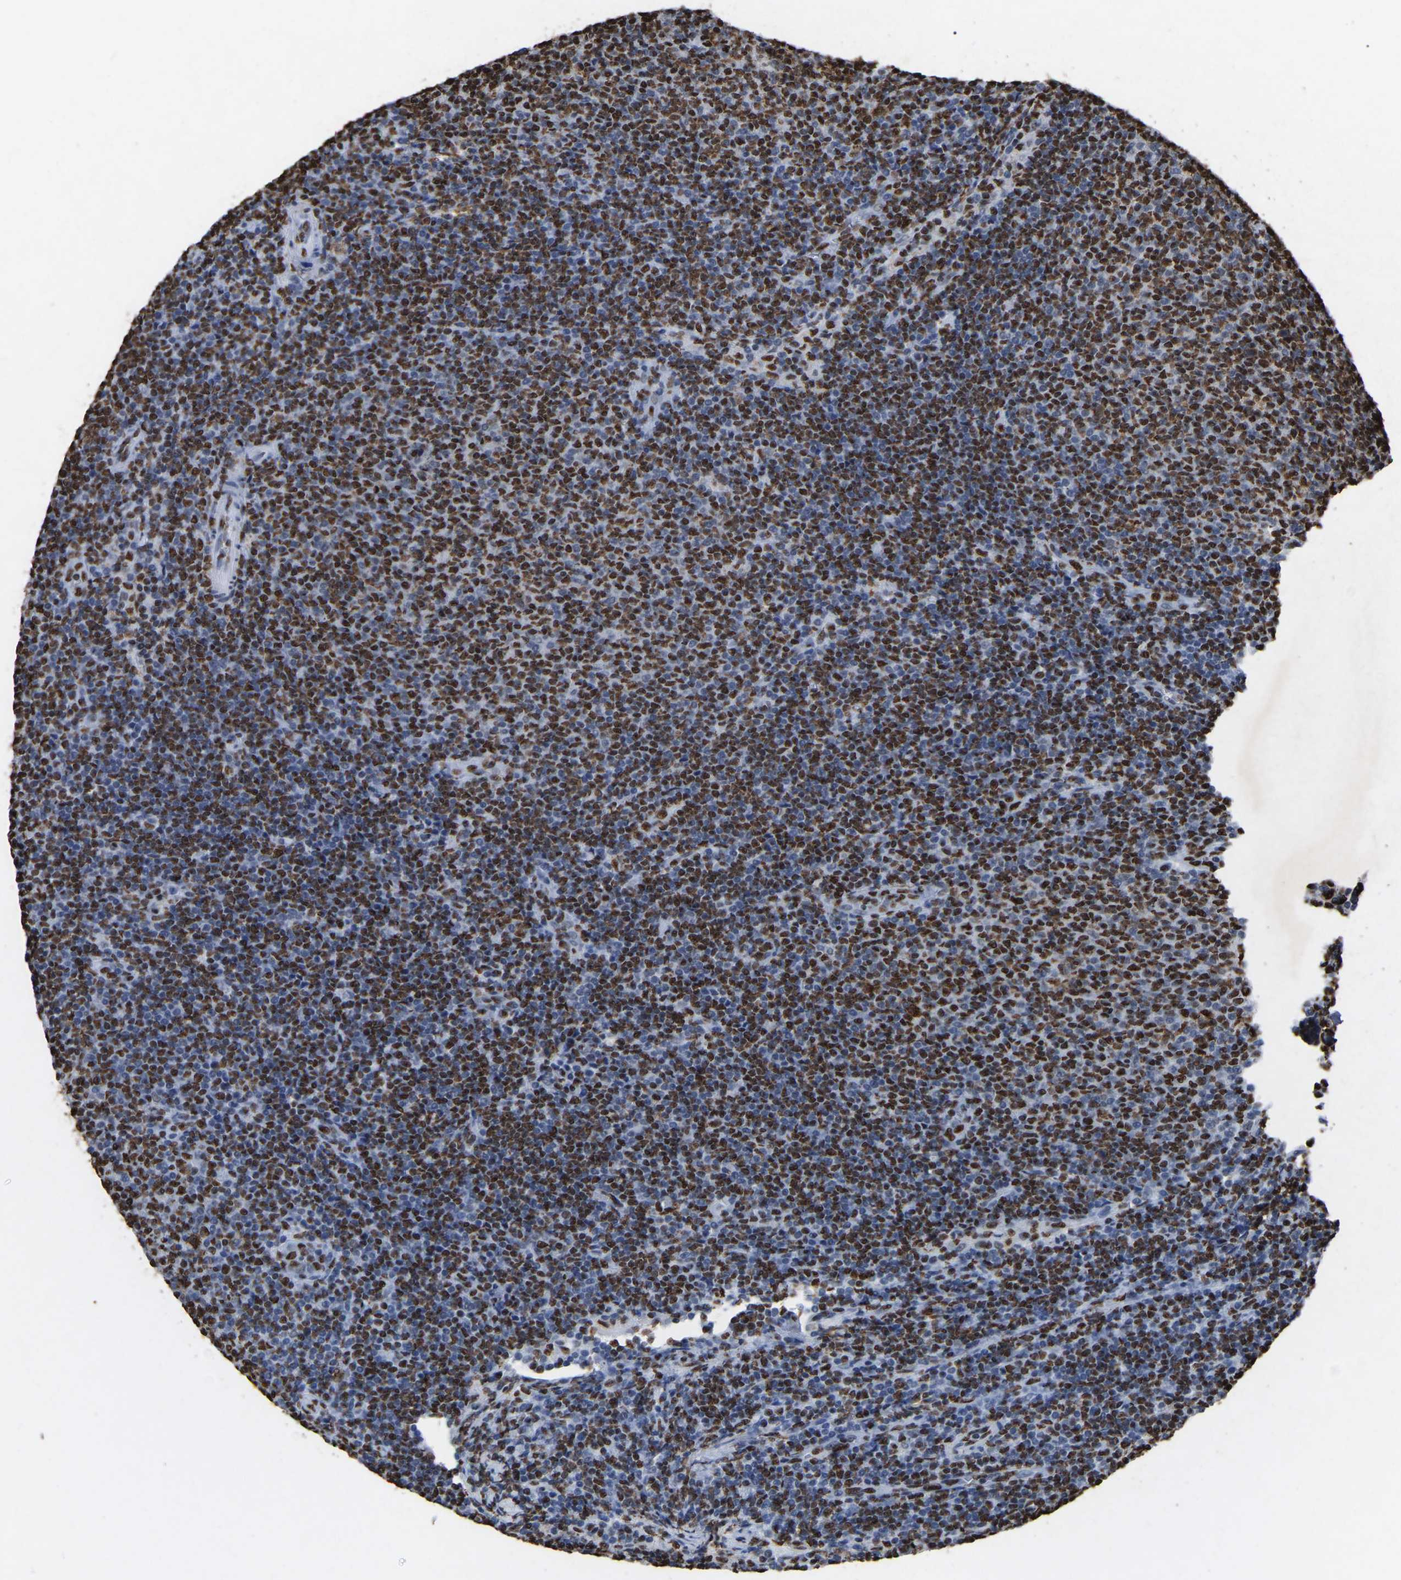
{"staining": {"intensity": "strong", "quantity": ">75%", "location": "nuclear"}, "tissue": "lymphoma", "cell_type": "Tumor cells", "image_type": "cancer", "snomed": [{"axis": "morphology", "description": "Malignant lymphoma, non-Hodgkin's type, Low grade"}, {"axis": "topography", "description": "Lymph node"}], "caption": "Protein staining by immunohistochemistry reveals strong nuclear expression in approximately >75% of tumor cells in malignant lymphoma, non-Hodgkin's type (low-grade).", "gene": "RBL2", "patient": {"sex": "male", "age": 66}}